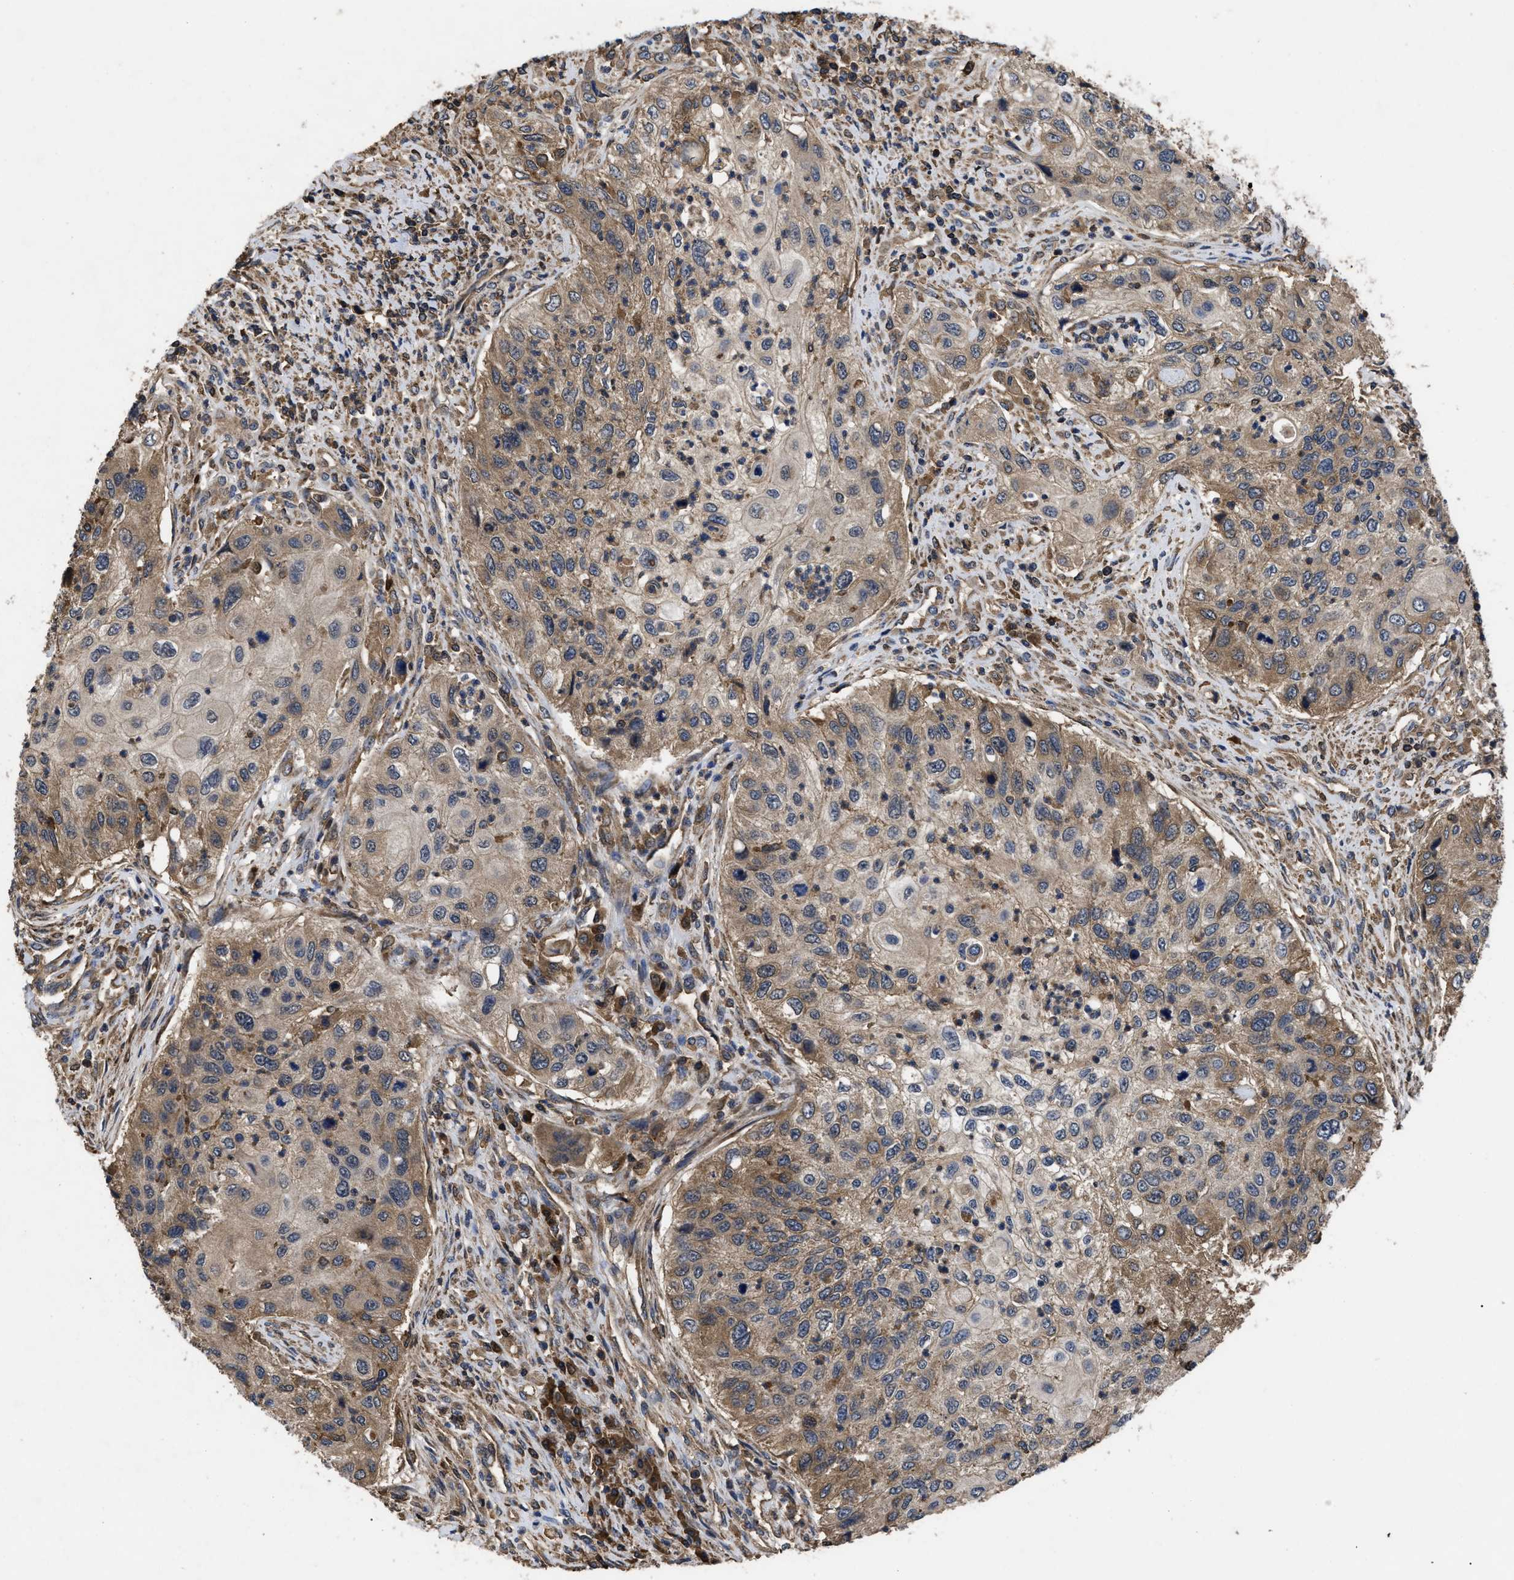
{"staining": {"intensity": "weak", "quantity": ">75%", "location": "cytoplasmic/membranous"}, "tissue": "urothelial cancer", "cell_type": "Tumor cells", "image_type": "cancer", "snomed": [{"axis": "morphology", "description": "Urothelial carcinoma, High grade"}, {"axis": "topography", "description": "Urinary bladder"}], "caption": "Immunohistochemical staining of human urothelial cancer shows weak cytoplasmic/membranous protein positivity in approximately >75% of tumor cells.", "gene": "LRRC3", "patient": {"sex": "female", "age": 60}}